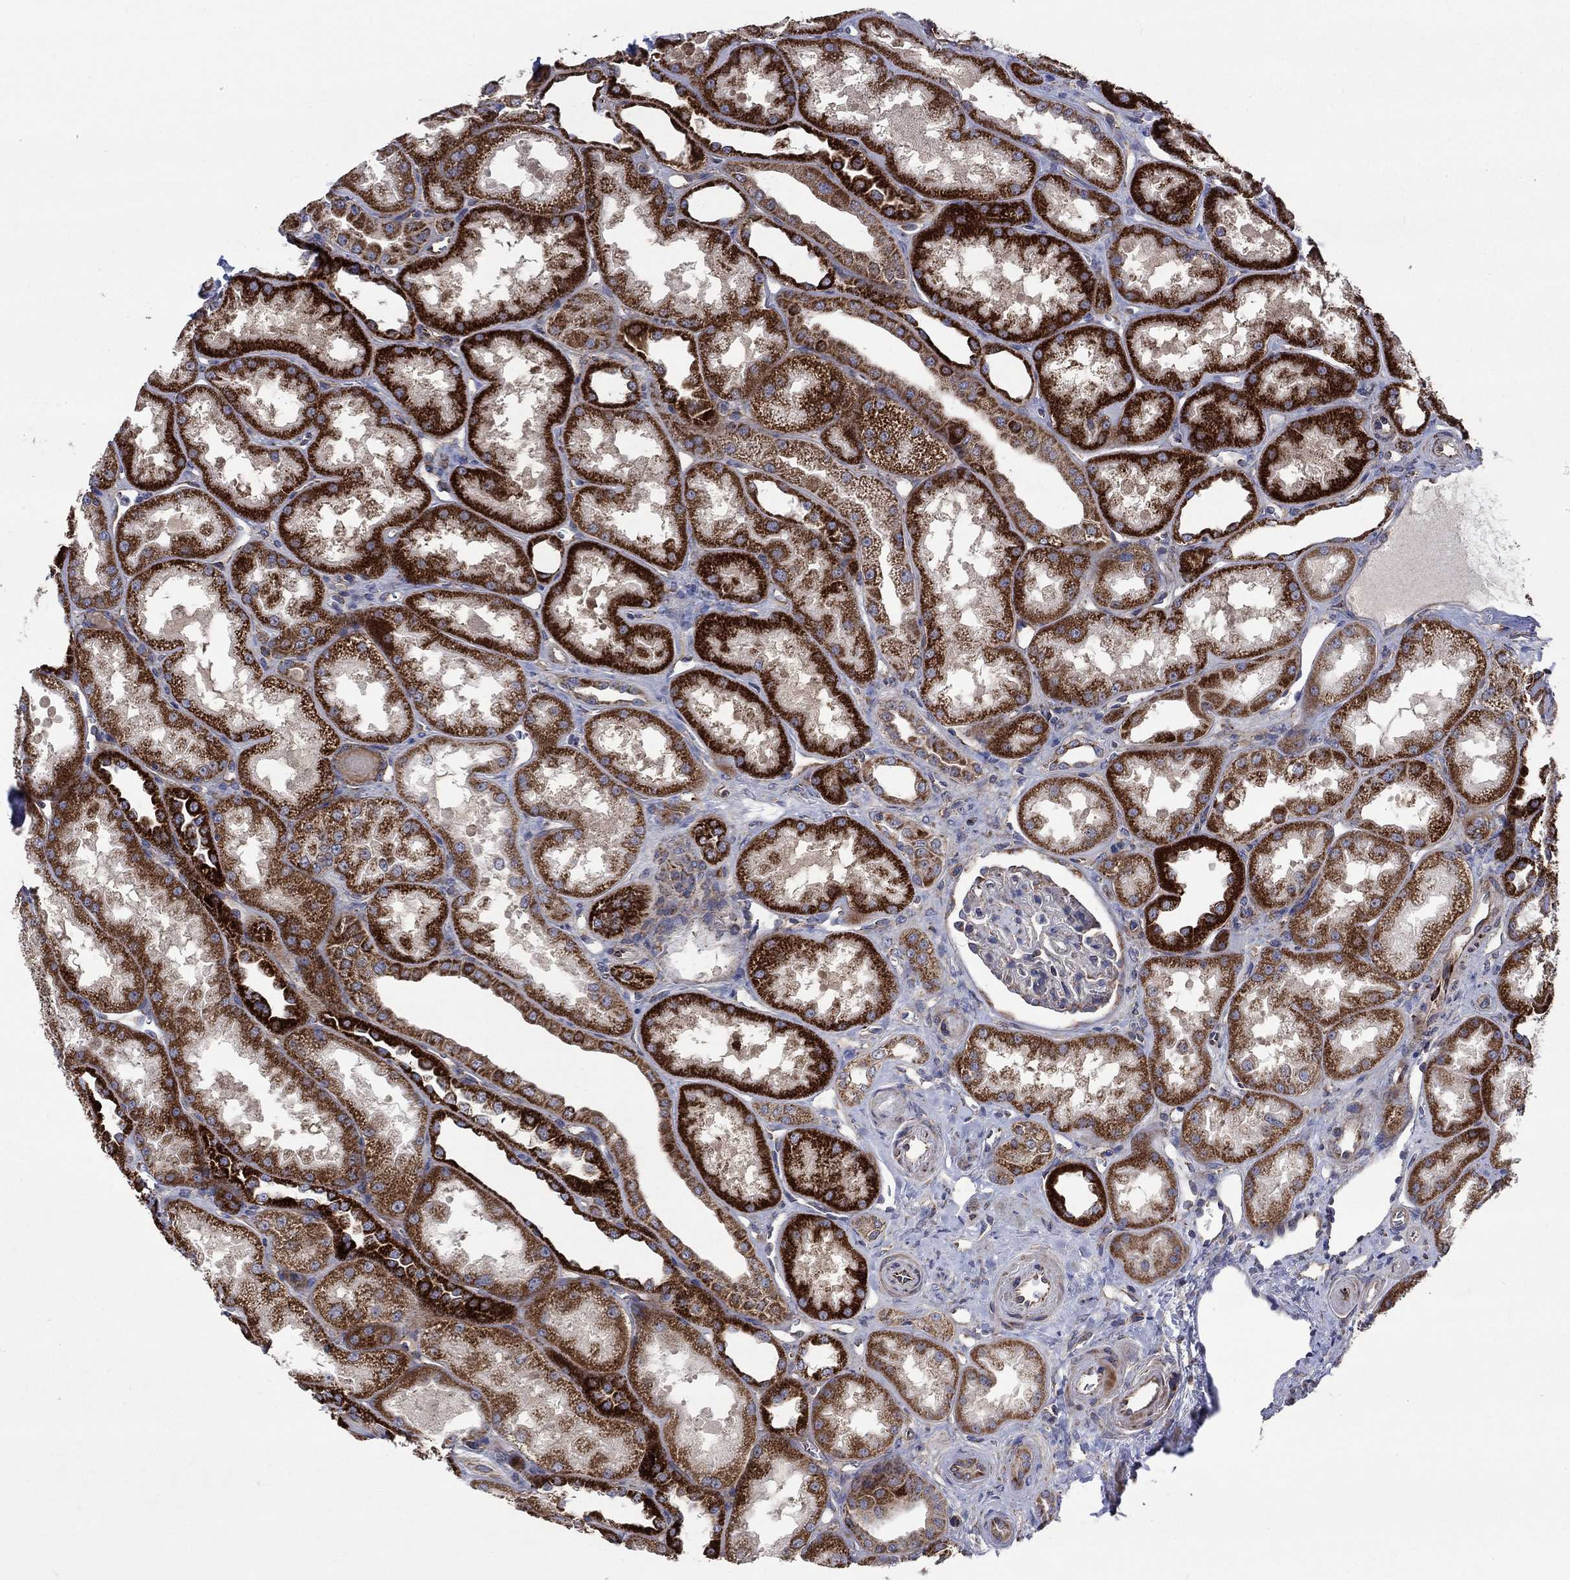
{"staining": {"intensity": "weak", "quantity": "<25%", "location": "cytoplasmic/membranous"}, "tissue": "kidney", "cell_type": "Cells in glomeruli", "image_type": "normal", "snomed": [{"axis": "morphology", "description": "Normal tissue, NOS"}, {"axis": "topography", "description": "Kidney"}], "caption": "This is a micrograph of immunohistochemistry staining of normal kidney, which shows no staining in cells in glomeruli. Nuclei are stained in blue.", "gene": "RPLP0", "patient": {"sex": "male", "age": 61}}